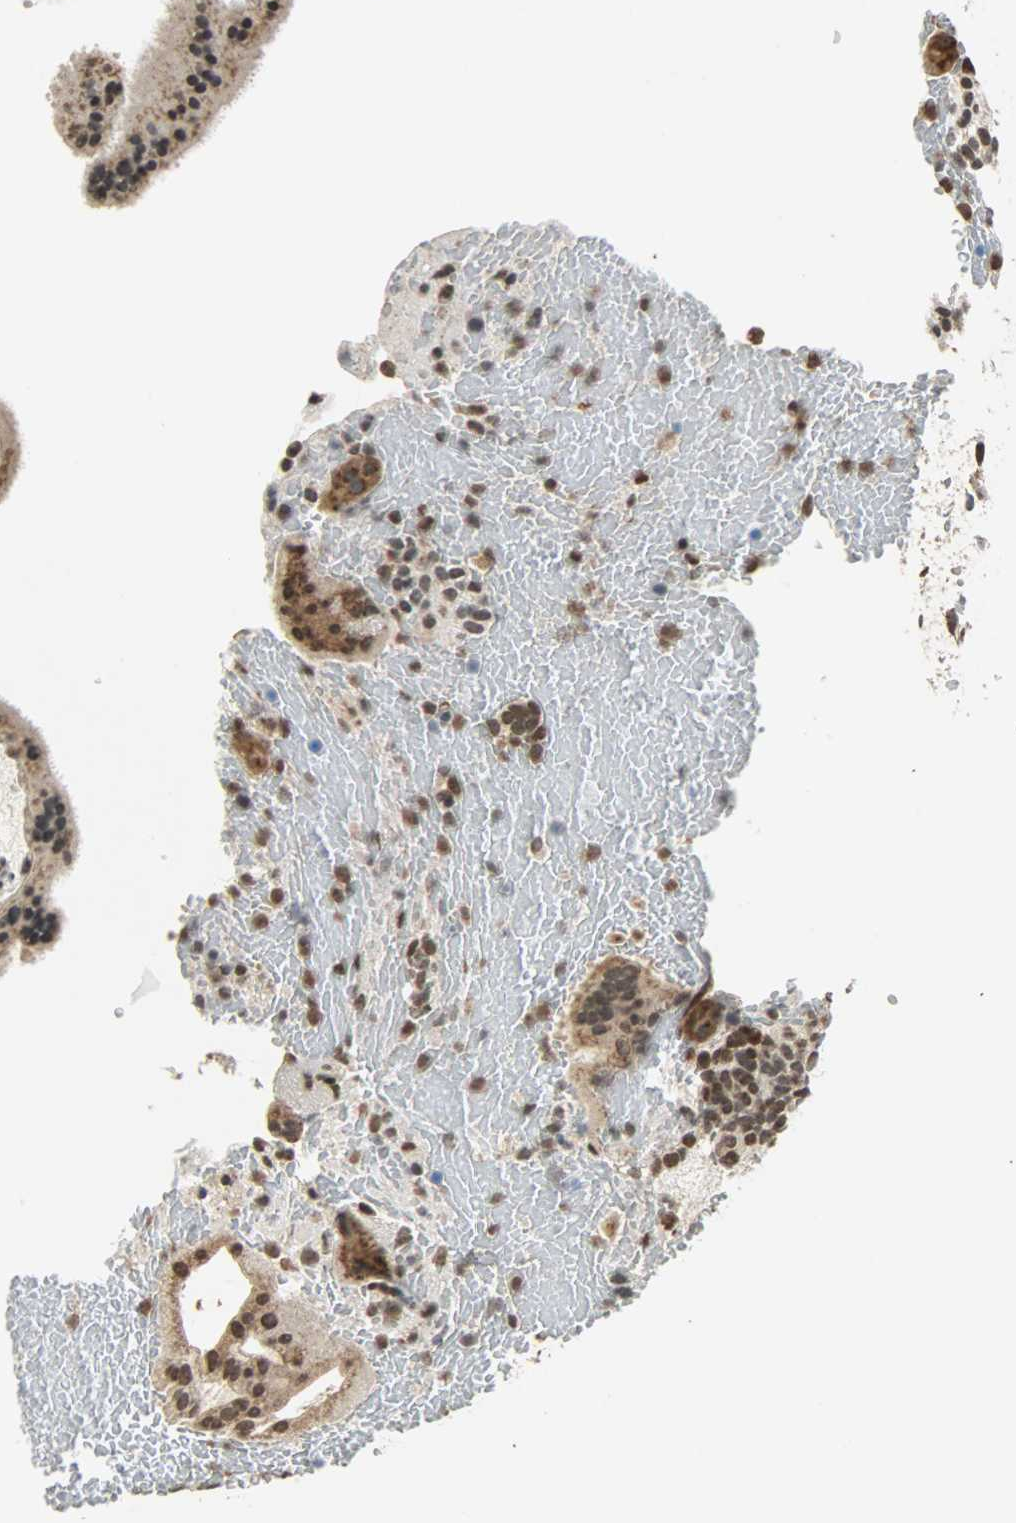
{"staining": {"intensity": "moderate", "quantity": "25%-75%", "location": "cytoplasmic/membranous,nuclear"}, "tissue": "placenta", "cell_type": "Trophoblastic cells", "image_type": "normal", "snomed": [{"axis": "morphology", "description": "Normal tissue, NOS"}, {"axis": "topography", "description": "Placenta"}], "caption": "Immunohistochemical staining of normal placenta demonstrates medium levels of moderate cytoplasmic/membranous,nuclear staining in approximately 25%-75% of trophoblastic cells.", "gene": "SMARCA5", "patient": {"sex": "female", "age": 19}}